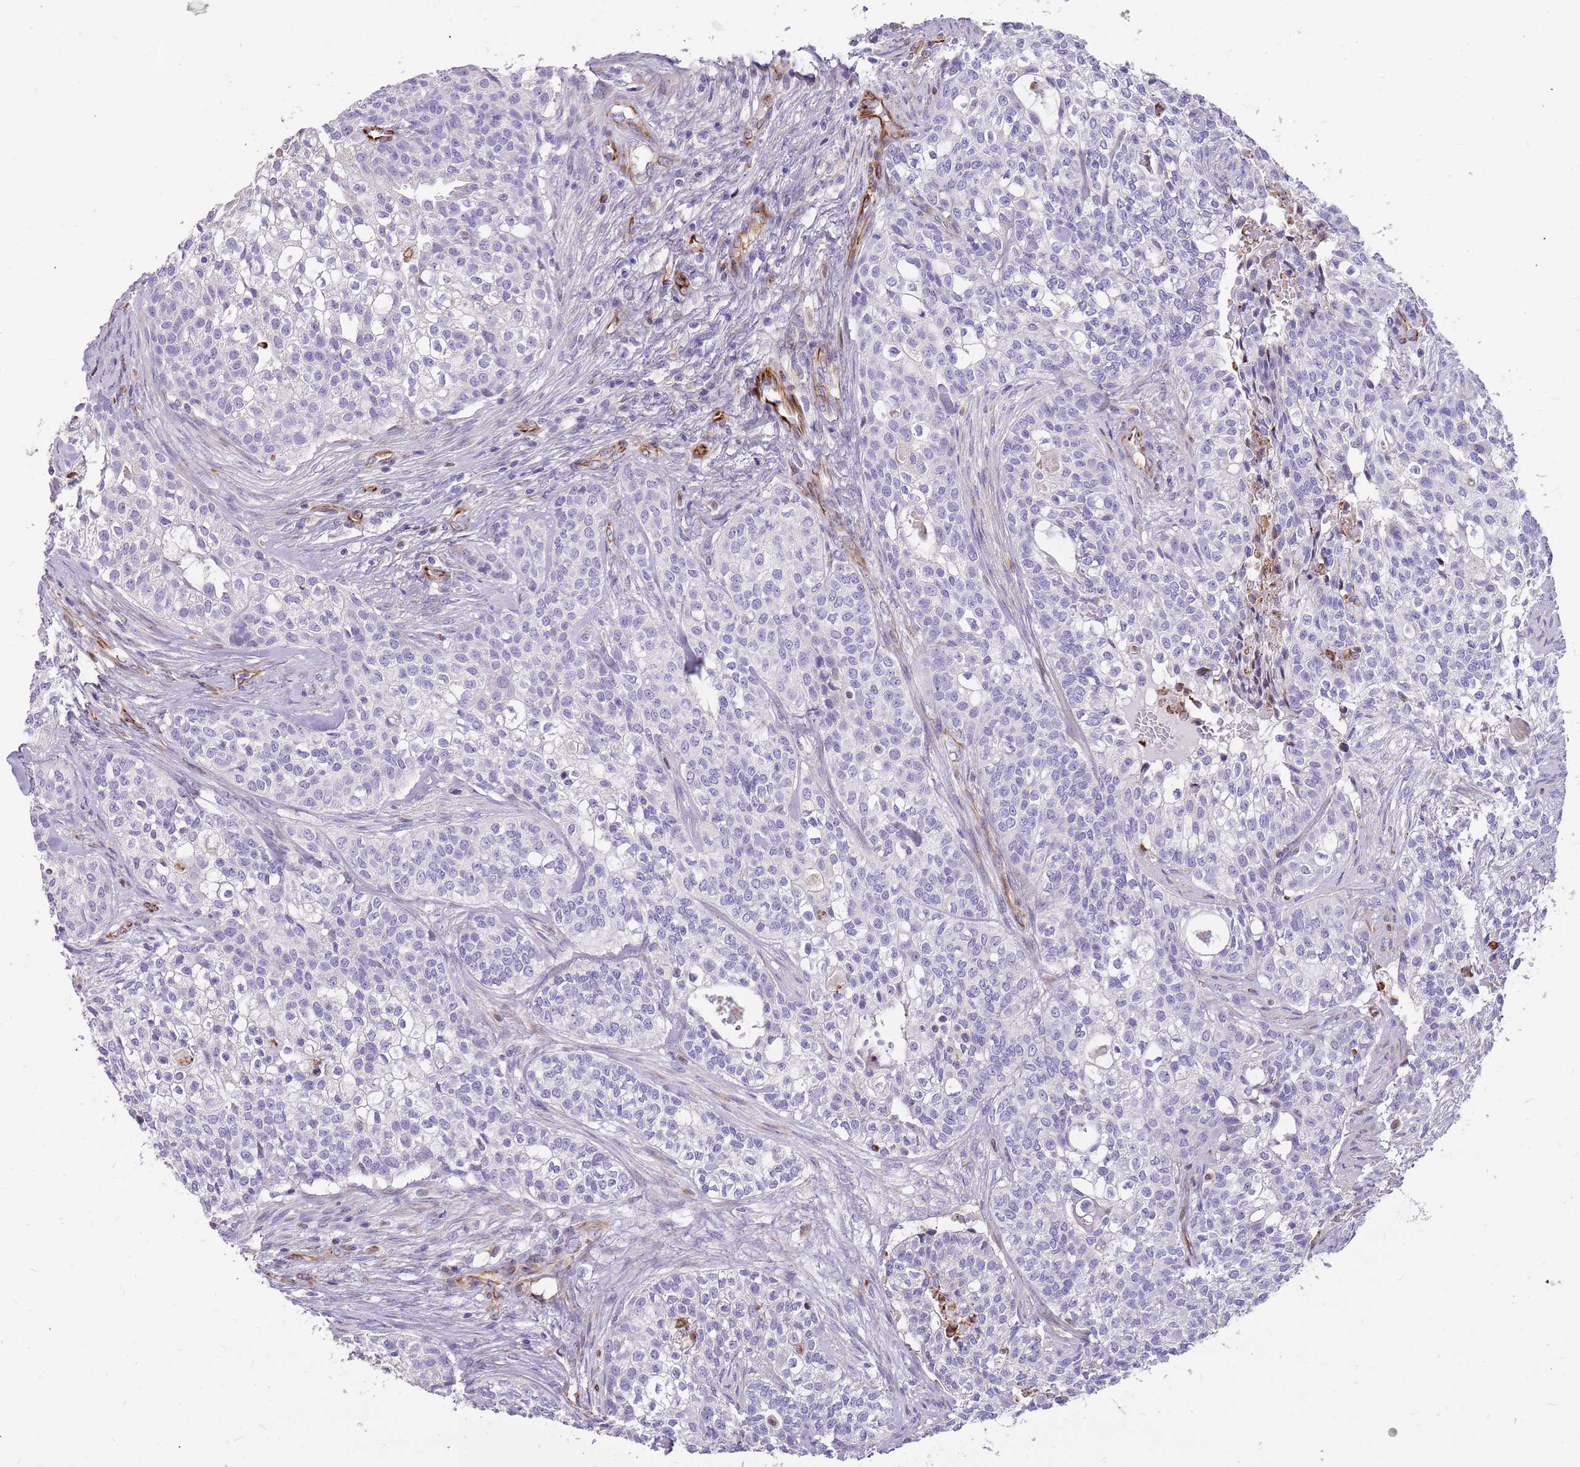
{"staining": {"intensity": "negative", "quantity": "none", "location": "none"}, "tissue": "head and neck cancer", "cell_type": "Tumor cells", "image_type": "cancer", "snomed": [{"axis": "morphology", "description": "Adenocarcinoma, NOS"}, {"axis": "topography", "description": "Head-Neck"}], "caption": "High power microscopy image of an IHC histopathology image of adenocarcinoma (head and neck), revealing no significant expression in tumor cells. Nuclei are stained in blue.", "gene": "ZDHHC1", "patient": {"sex": "male", "age": 81}}